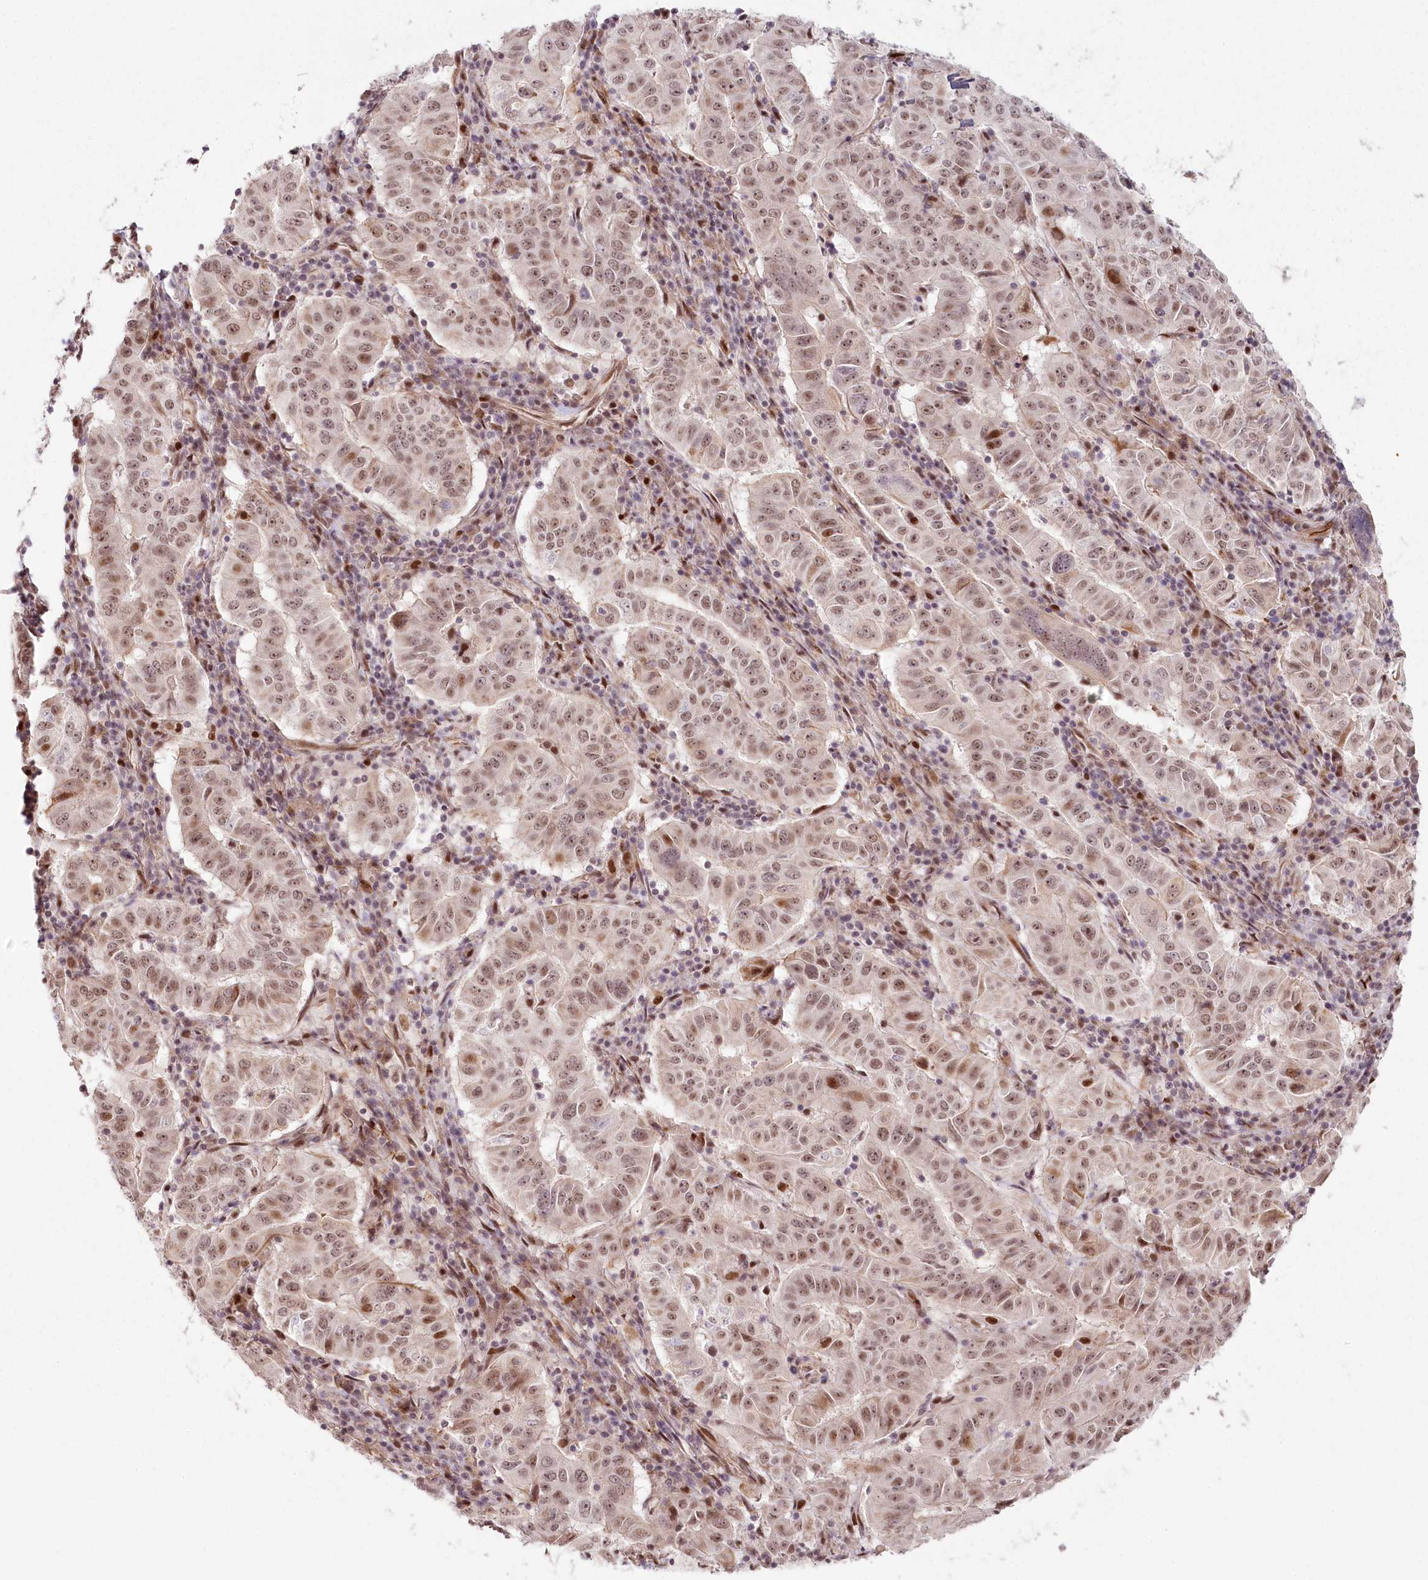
{"staining": {"intensity": "moderate", "quantity": ">75%", "location": "nuclear"}, "tissue": "pancreatic cancer", "cell_type": "Tumor cells", "image_type": "cancer", "snomed": [{"axis": "morphology", "description": "Adenocarcinoma, NOS"}, {"axis": "topography", "description": "Pancreas"}], "caption": "IHC histopathology image of human pancreatic adenocarcinoma stained for a protein (brown), which displays medium levels of moderate nuclear staining in about >75% of tumor cells.", "gene": "FAM204A", "patient": {"sex": "male", "age": 63}}